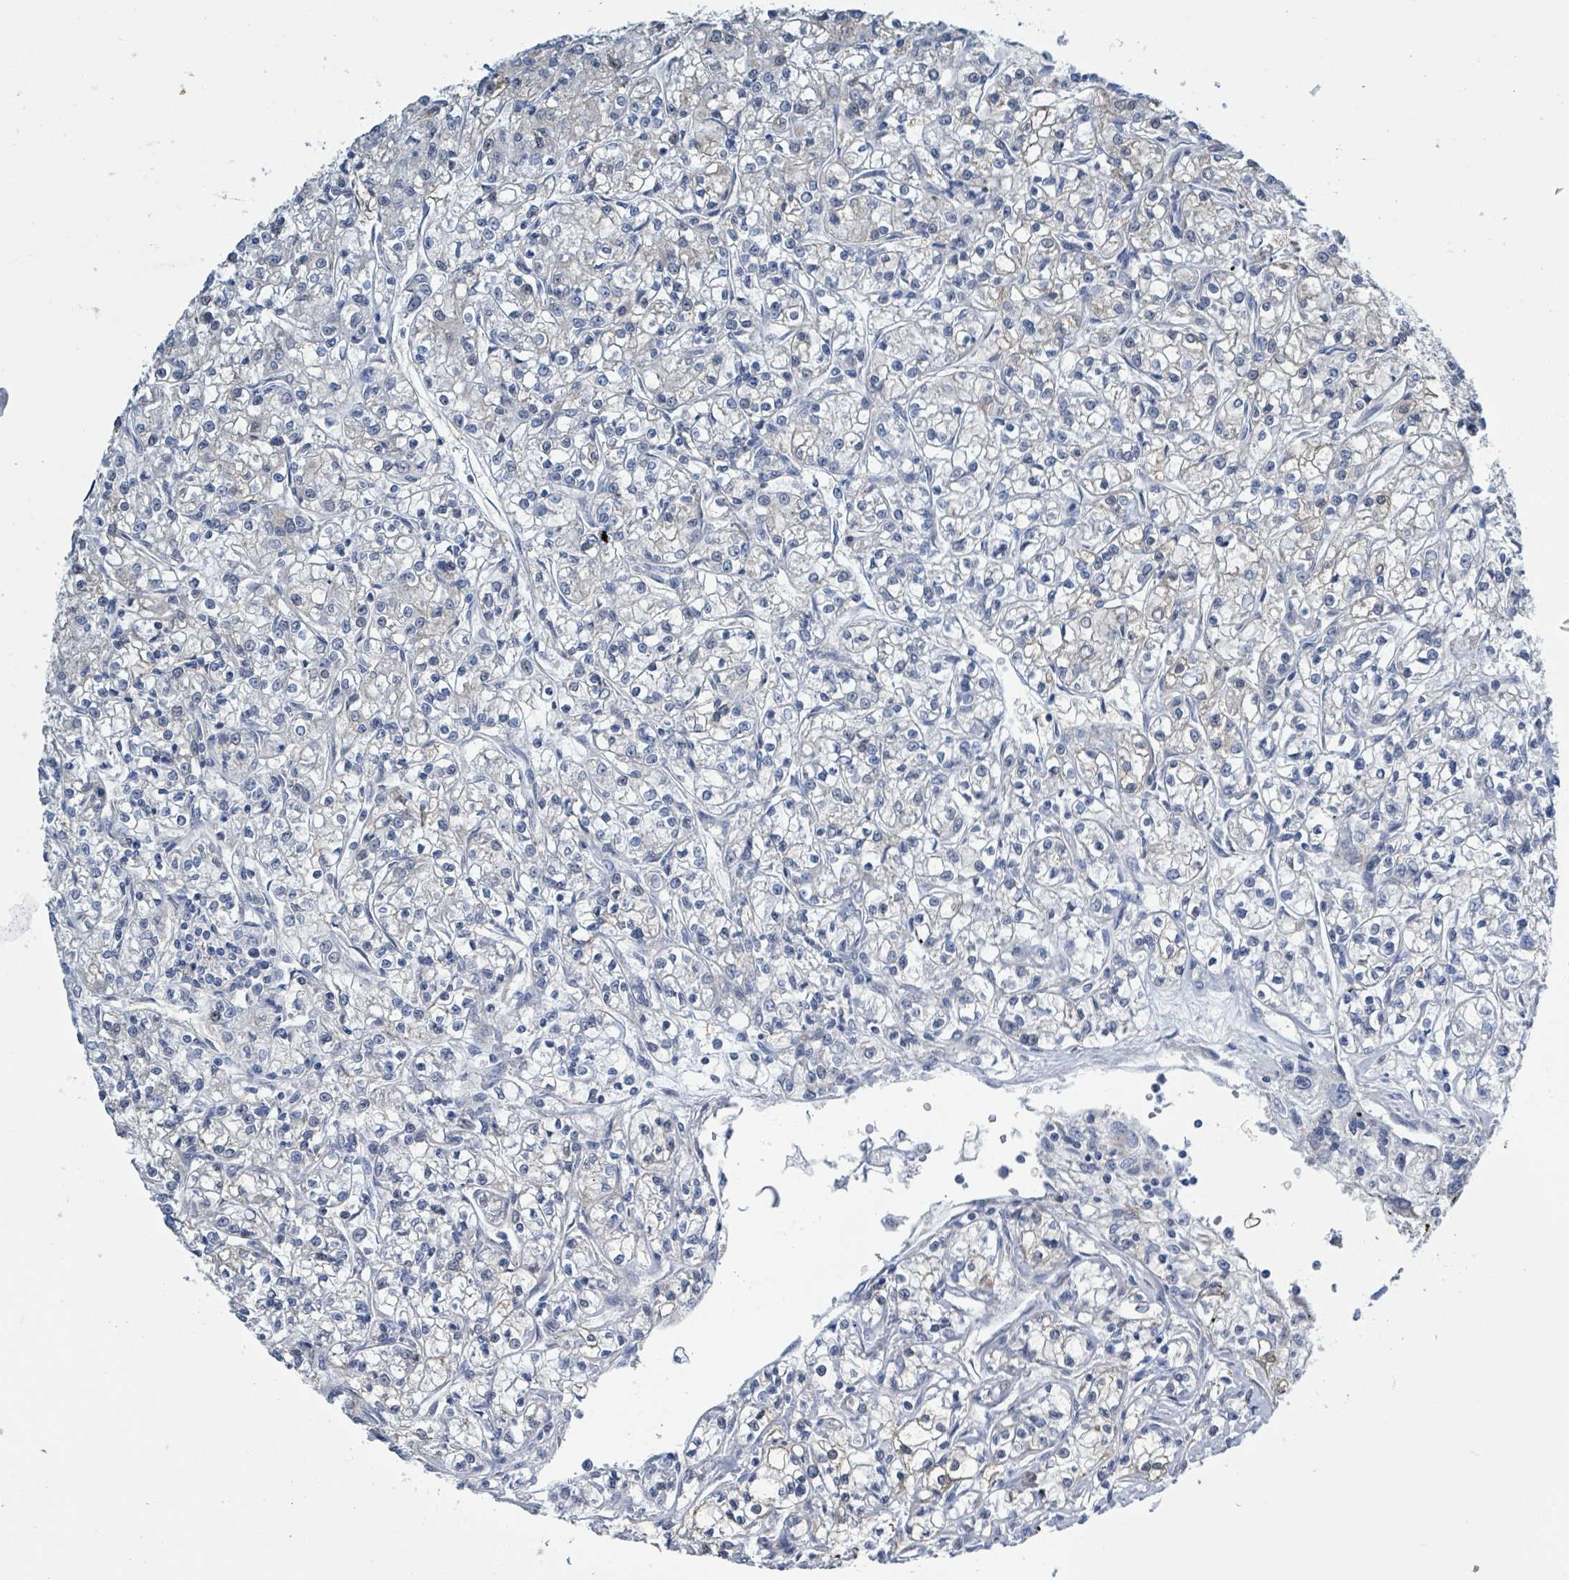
{"staining": {"intensity": "negative", "quantity": "none", "location": "none"}, "tissue": "renal cancer", "cell_type": "Tumor cells", "image_type": "cancer", "snomed": [{"axis": "morphology", "description": "Adenocarcinoma, NOS"}, {"axis": "topography", "description": "Kidney"}], "caption": "Immunohistochemical staining of human renal cancer exhibits no significant expression in tumor cells.", "gene": "DGKZ", "patient": {"sex": "female", "age": 59}}